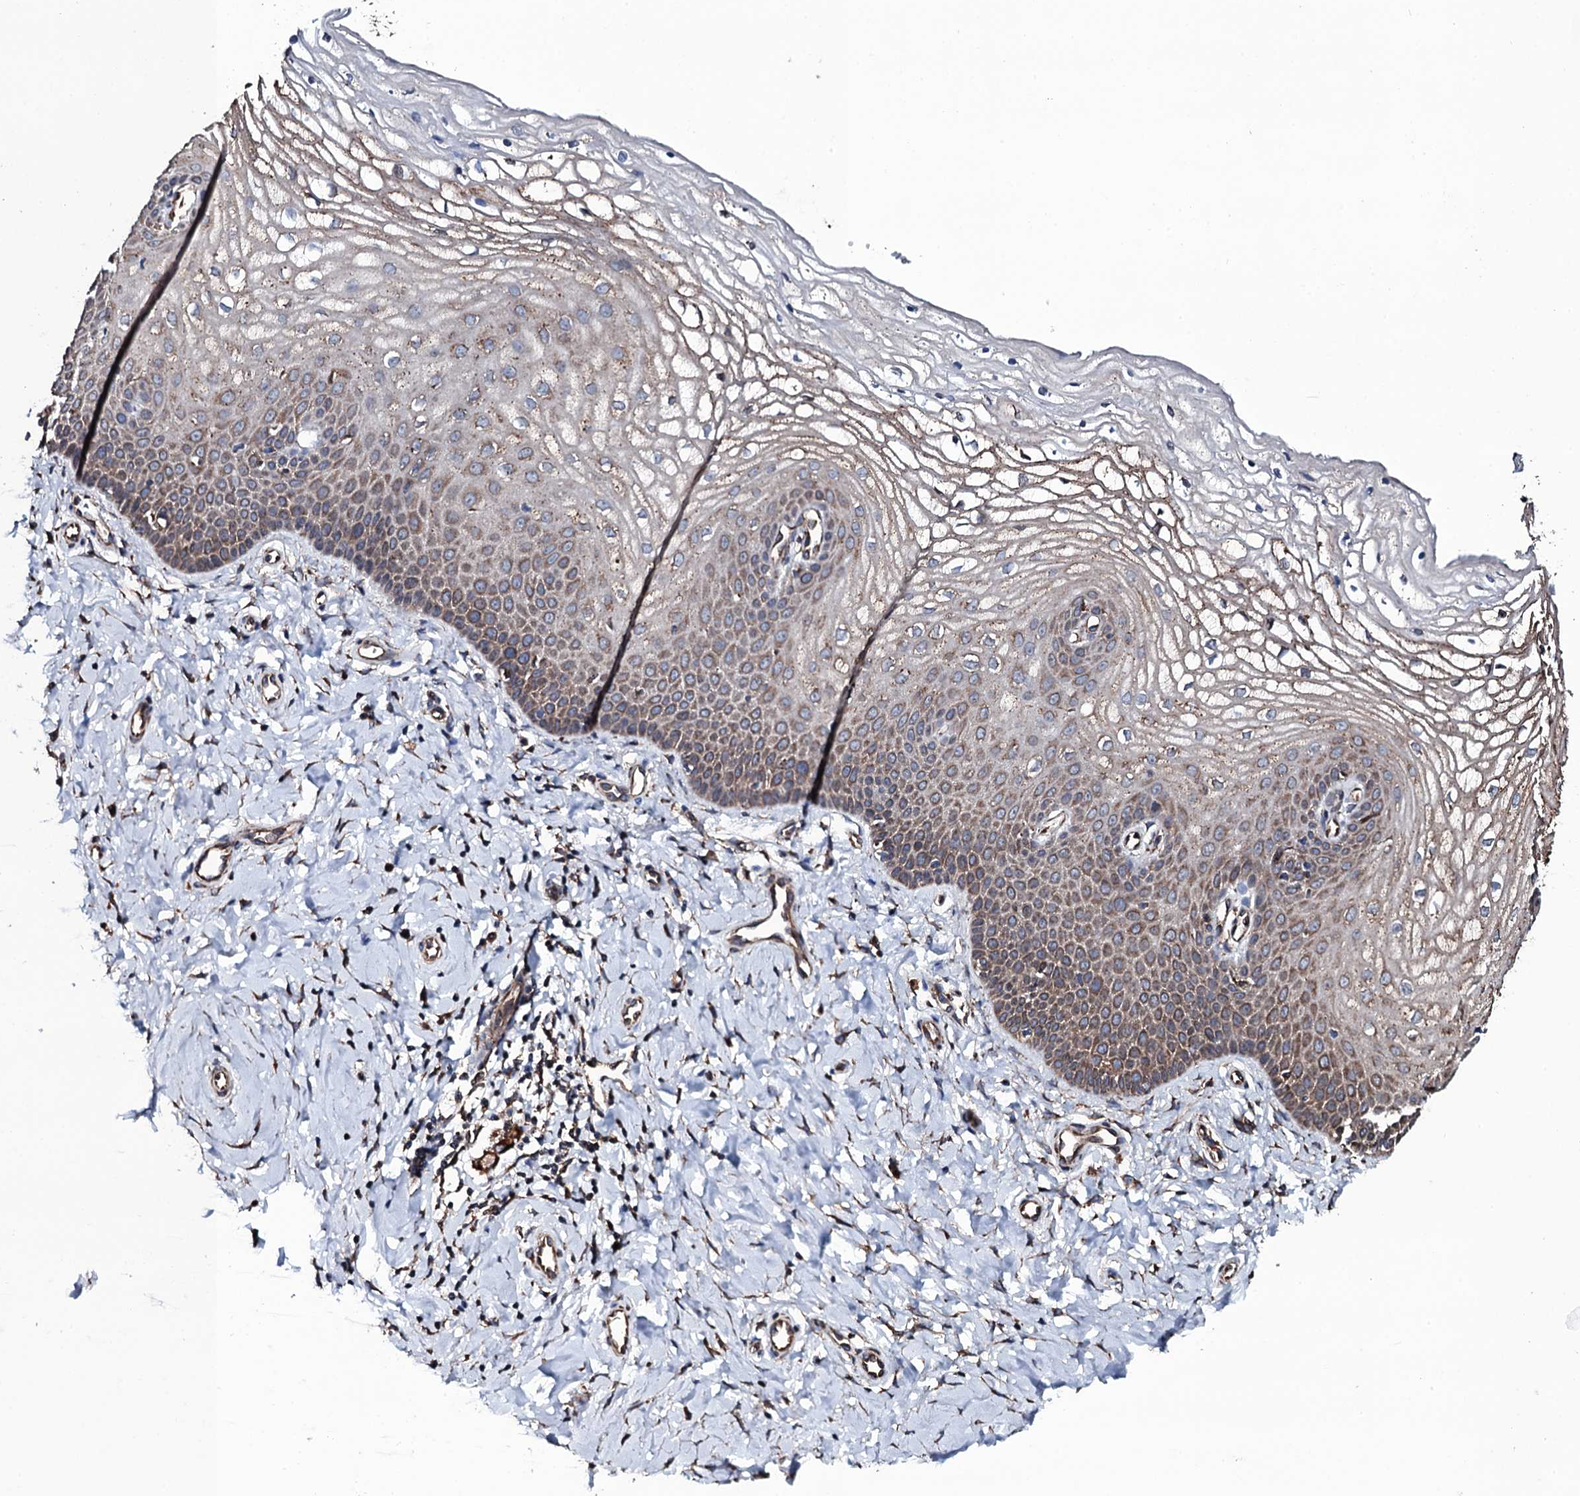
{"staining": {"intensity": "moderate", "quantity": "25%-75%", "location": "cytoplasmic/membranous"}, "tissue": "vagina", "cell_type": "Squamous epithelial cells", "image_type": "normal", "snomed": [{"axis": "morphology", "description": "Normal tissue, NOS"}, {"axis": "topography", "description": "Vagina"}], "caption": "Immunohistochemistry (IHC) (DAB) staining of unremarkable human vagina demonstrates moderate cytoplasmic/membranous protein staining in about 25%-75% of squamous epithelial cells.", "gene": "RAB12", "patient": {"sex": "female", "age": 68}}